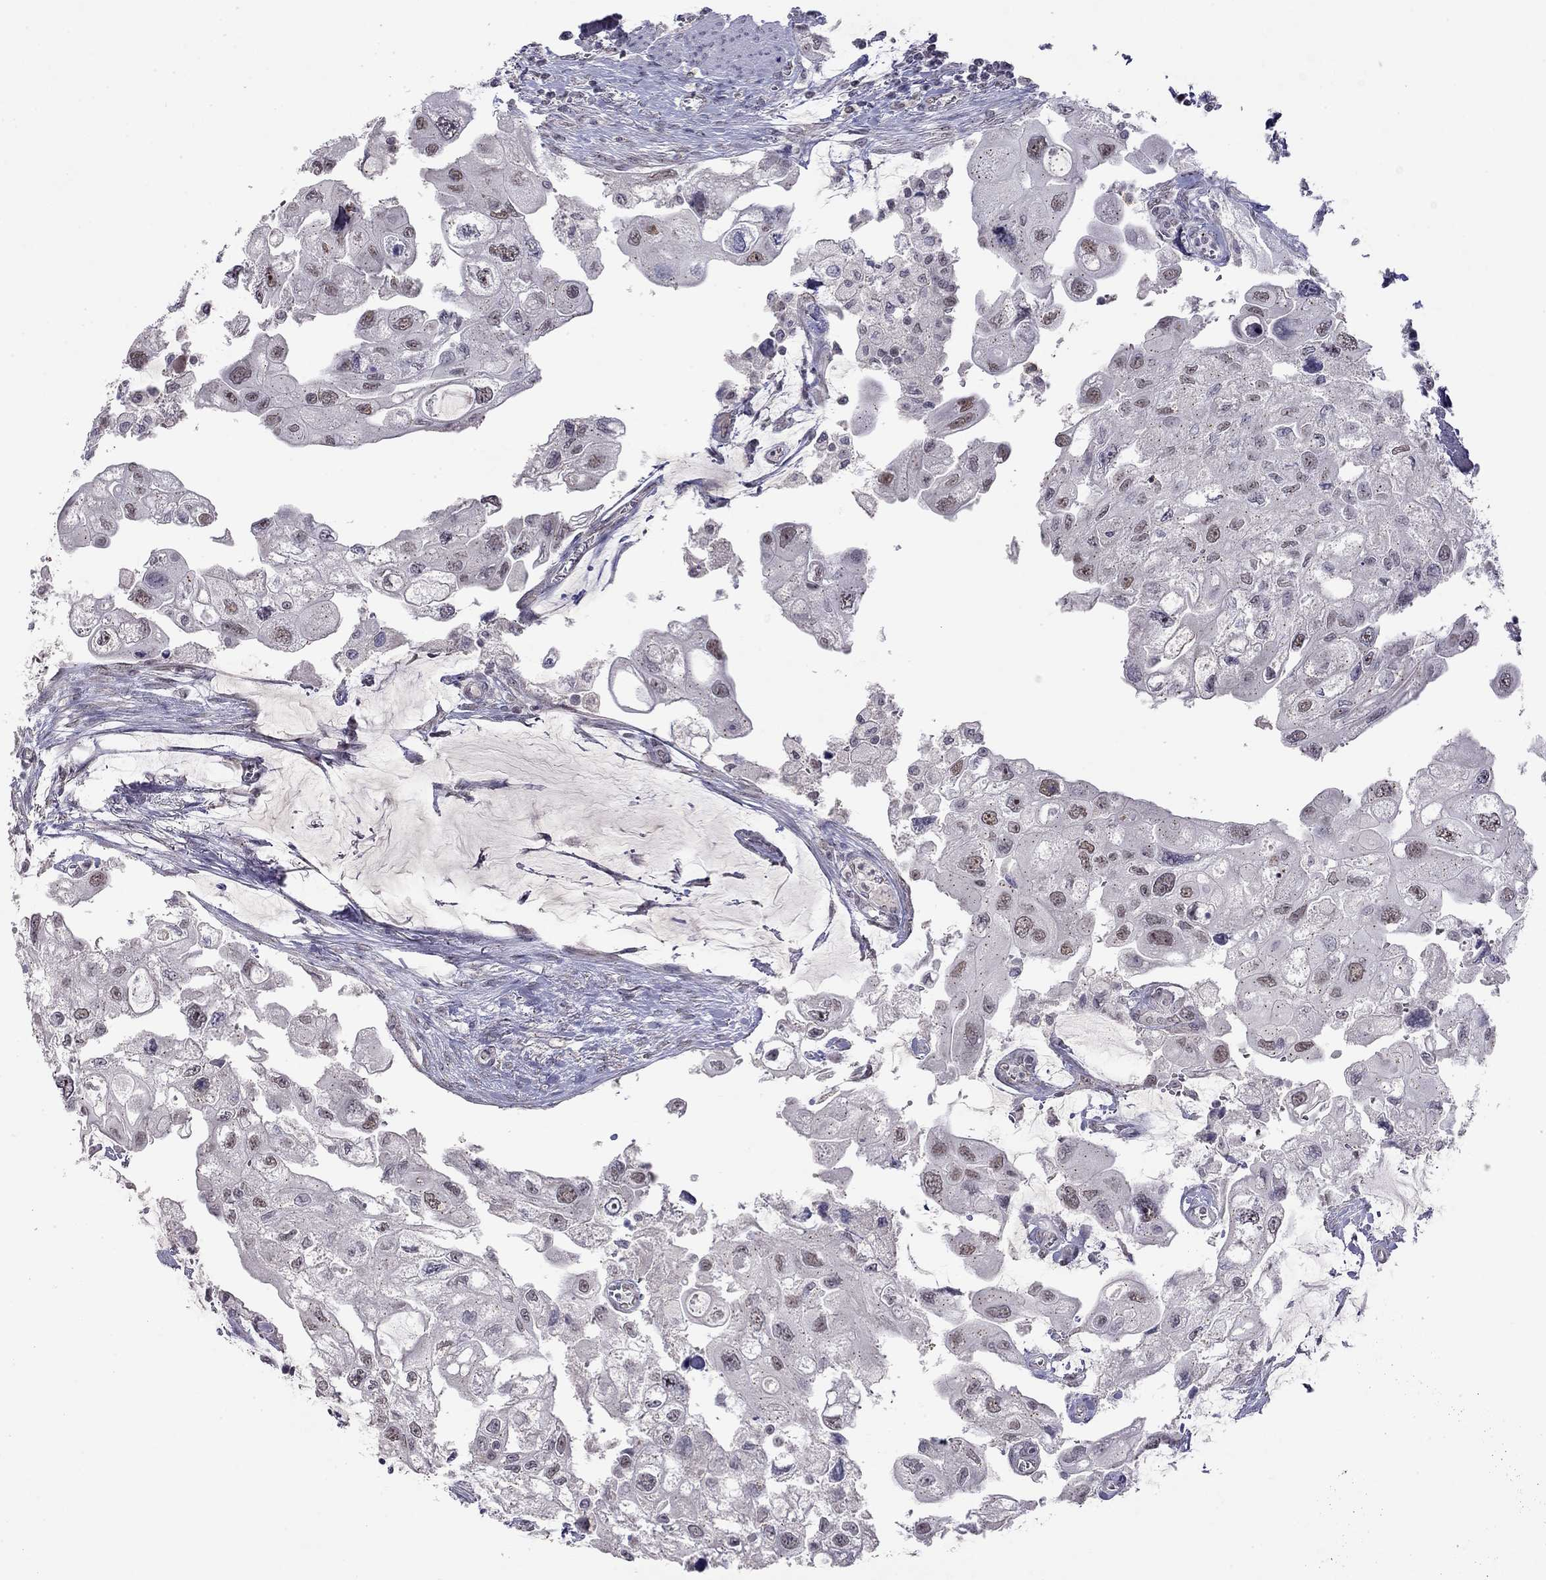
{"staining": {"intensity": "weak", "quantity": "25%-75%", "location": "nuclear"}, "tissue": "urothelial cancer", "cell_type": "Tumor cells", "image_type": "cancer", "snomed": [{"axis": "morphology", "description": "Urothelial carcinoma, High grade"}, {"axis": "topography", "description": "Urinary bladder"}], "caption": "Immunohistochemistry (IHC) of high-grade urothelial carcinoma demonstrates low levels of weak nuclear positivity in approximately 25%-75% of tumor cells.", "gene": "WNK3", "patient": {"sex": "male", "age": 59}}